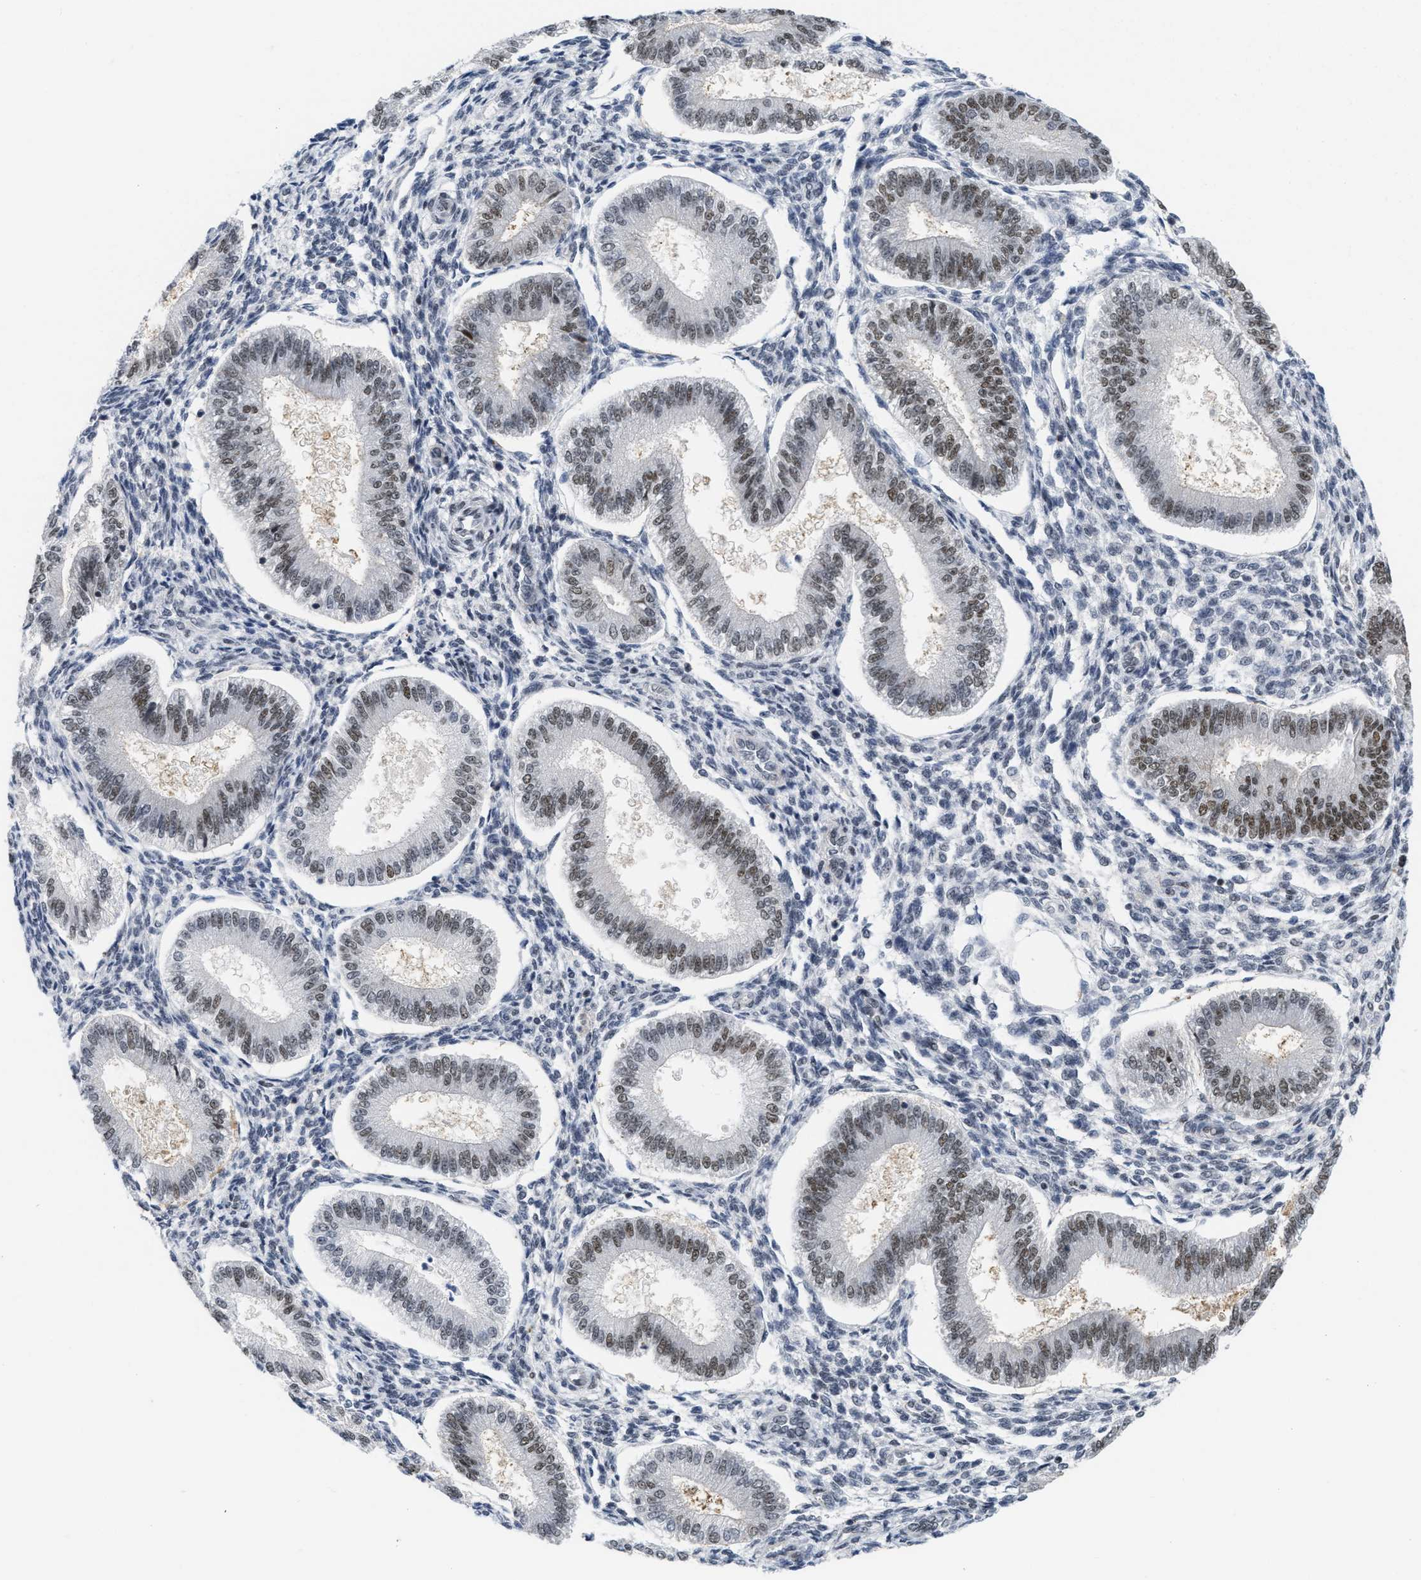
{"staining": {"intensity": "weak", "quantity": "<25%", "location": "nuclear"}, "tissue": "endometrium", "cell_type": "Cells in endometrial stroma", "image_type": "normal", "snomed": [{"axis": "morphology", "description": "Normal tissue, NOS"}, {"axis": "topography", "description": "Endometrium"}], "caption": "There is no significant positivity in cells in endometrial stroma of endometrium. (DAB immunohistochemistry (IHC) with hematoxylin counter stain).", "gene": "MIER1", "patient": {"sex": "female", "age": 39}}